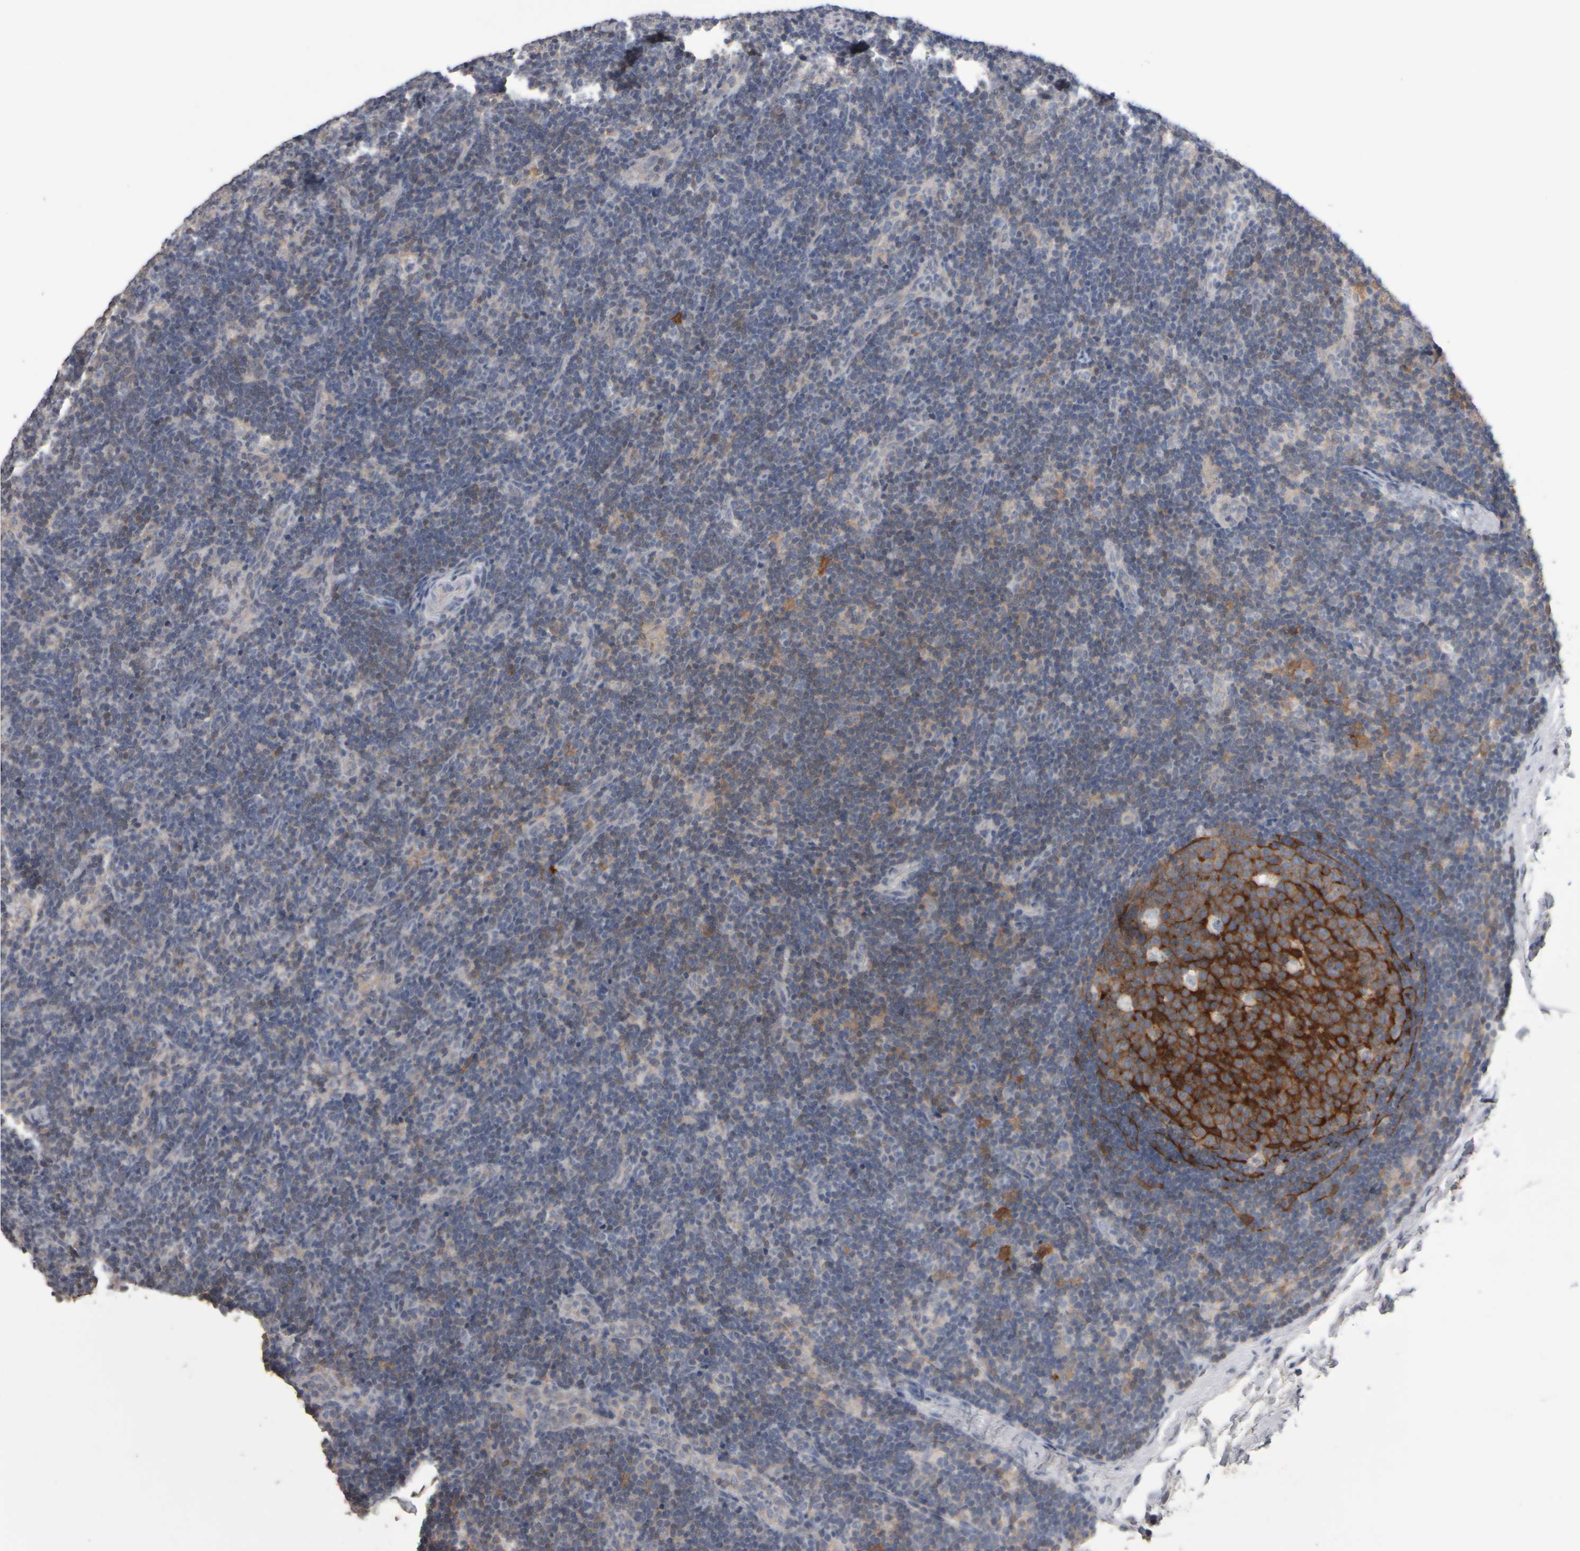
{"staining": {"intensity": "moderate", "quantity": "<25%", "location": "cytoplasmic/membranous"}, "tissue": "lymph node", "cell_type": "Germinal center cells", "image_type": "normal", "snomed": [{"axis": "morphology", "description": "Normal tissue, NOS"}, {"axis": "topography", "description": "Lymph node"}], "caption": "Approximately <25% of germinal center cells in benign lymph node reveal moderate cytoplasmic/membranous protein positivity as visualized by brown immunohistochemical staining.", "gene": "EPHX2", "patient": {"sex": "female", "age": 22}}